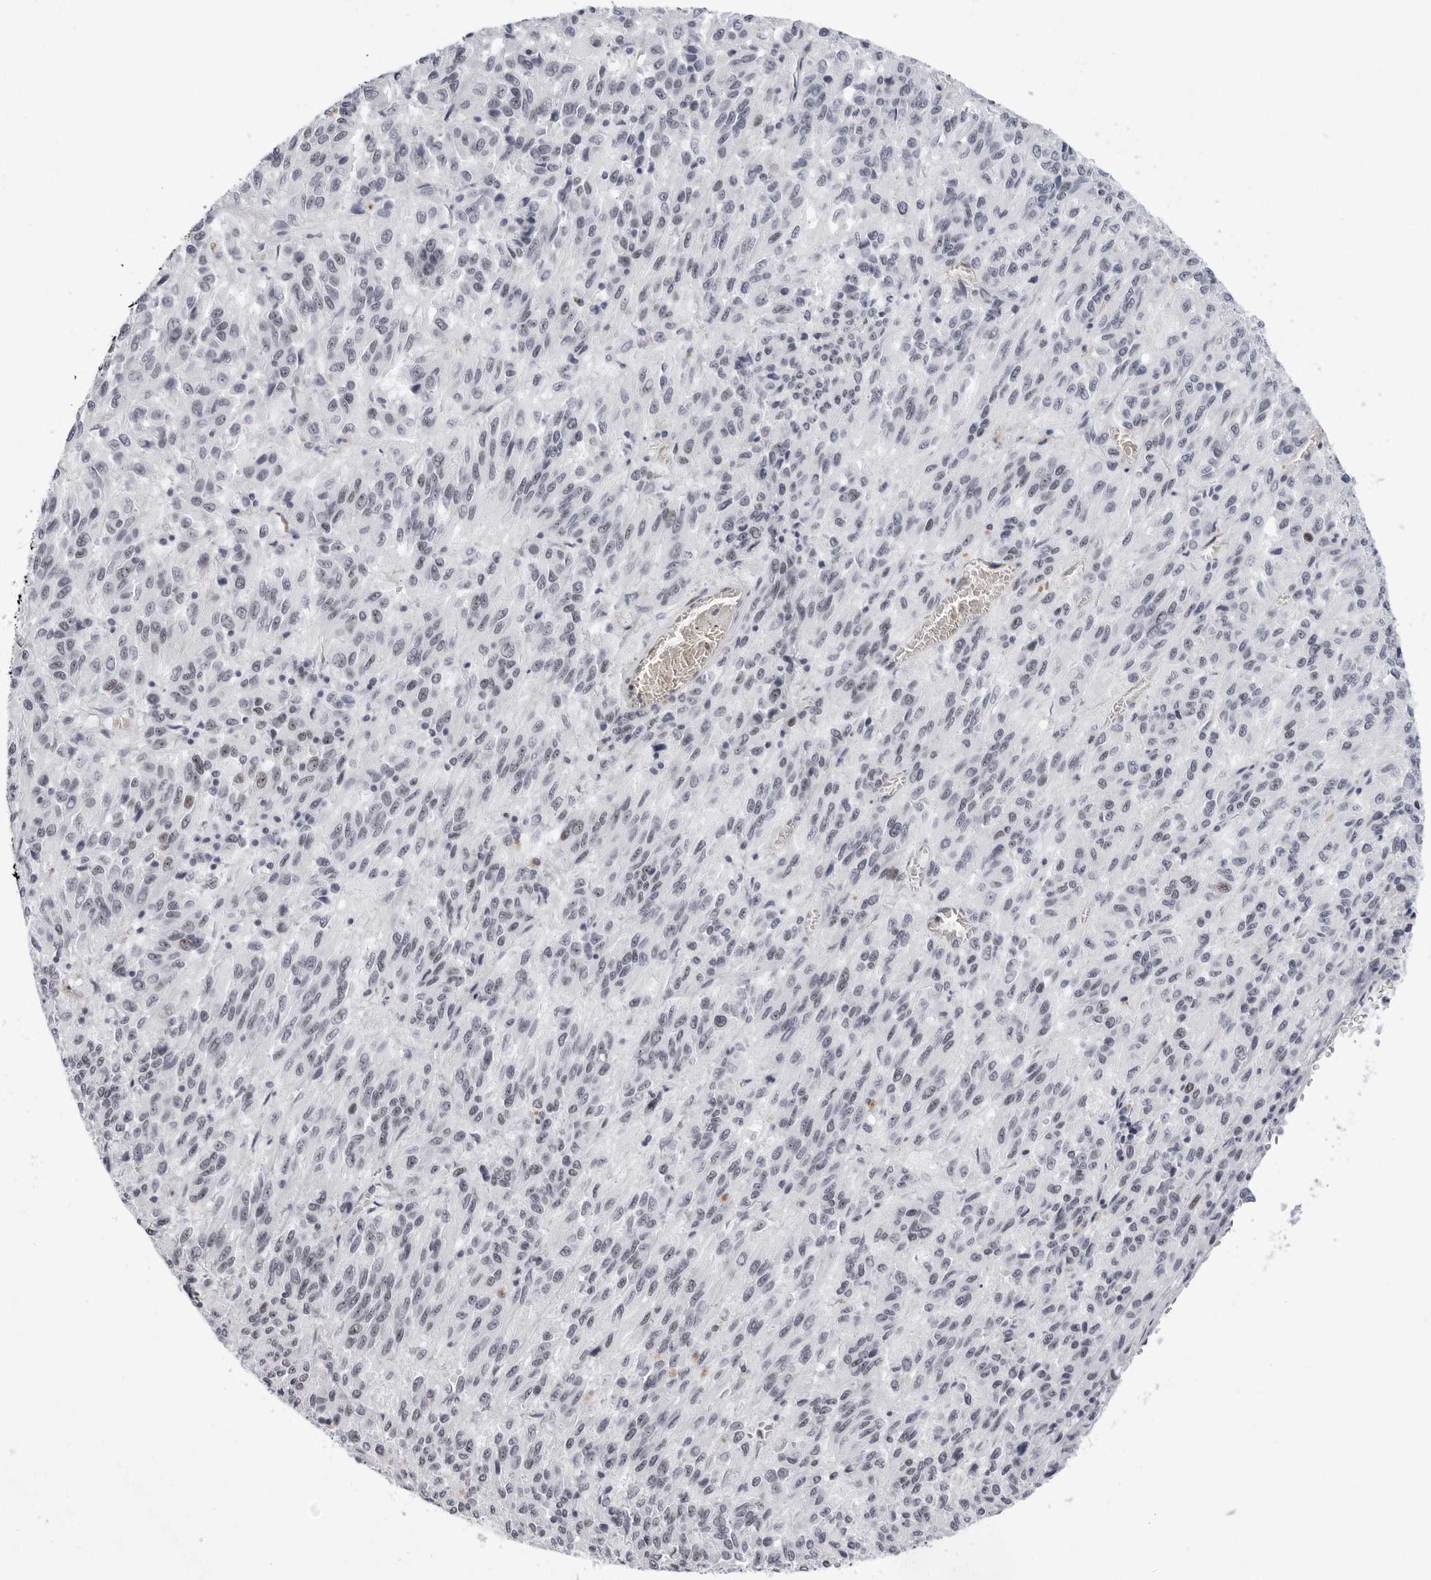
{"staining": {"intensity": "negative", "quantity": "none", "location": "none"}, "tissue": "melanoma", "cell_type": "Tumor cells", "image_type": "cancer", "snomed": [{"axis": "morphology", "description": "Malignant melanoma, Metastatic site"}, {"axis": "topography", "description": "Lung"}], "caption": "A high-resolution histopathology image shows immunohistochemistry (IHC) staining of malignant melanoma (metastatic site), which displays no significant expression in tumor cells. Brightfield microscopy of IHC stained with DAB (3,3'-diaminobenzidine) (brown) and hematoxylin (blue), captured at high magnification.", "gene": "VEZF1", "patient": {"sex": "male", "age": 64}}